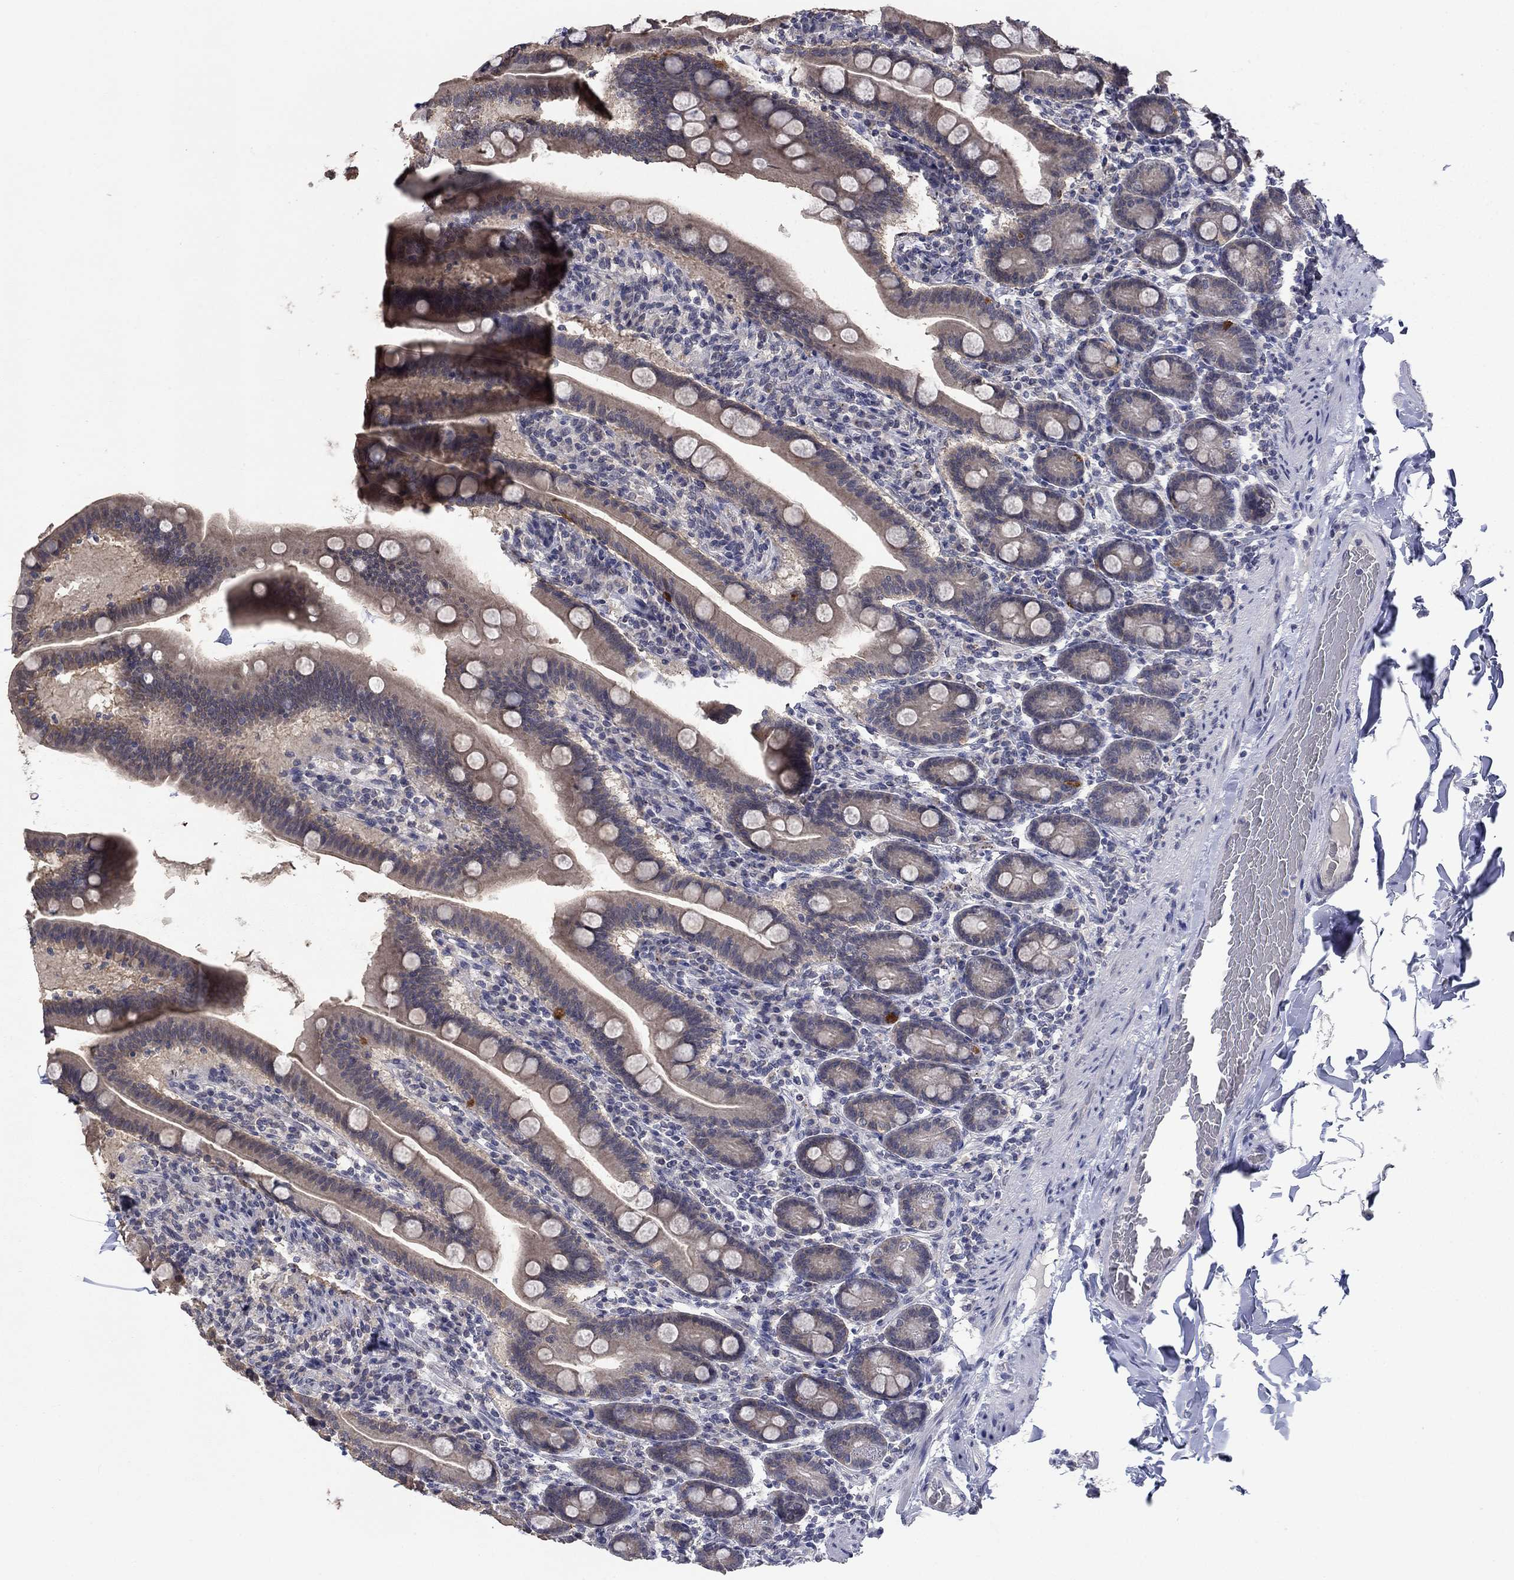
{"staining": {"intensity": "weak", "quantity": "25%-75%", "location": "cytoplasmic/membranous"}, "tissue": "small intestine", "cell_type": "Glandular cells", "image_type": "normal", "snomed": [{"axis": "morphology", "description": "Normal tissue, NOS"}, {"axis": "topography", "description": "Small intestine"}], "caption": "Immunohistochemical staining of benign small intestine exhibits weak cytoplasmic/membranous protein staining in approximately 25%-75% of glandular cells.", "gene": "SPATA33", "patient": {"sex": "male", "age": 66}}